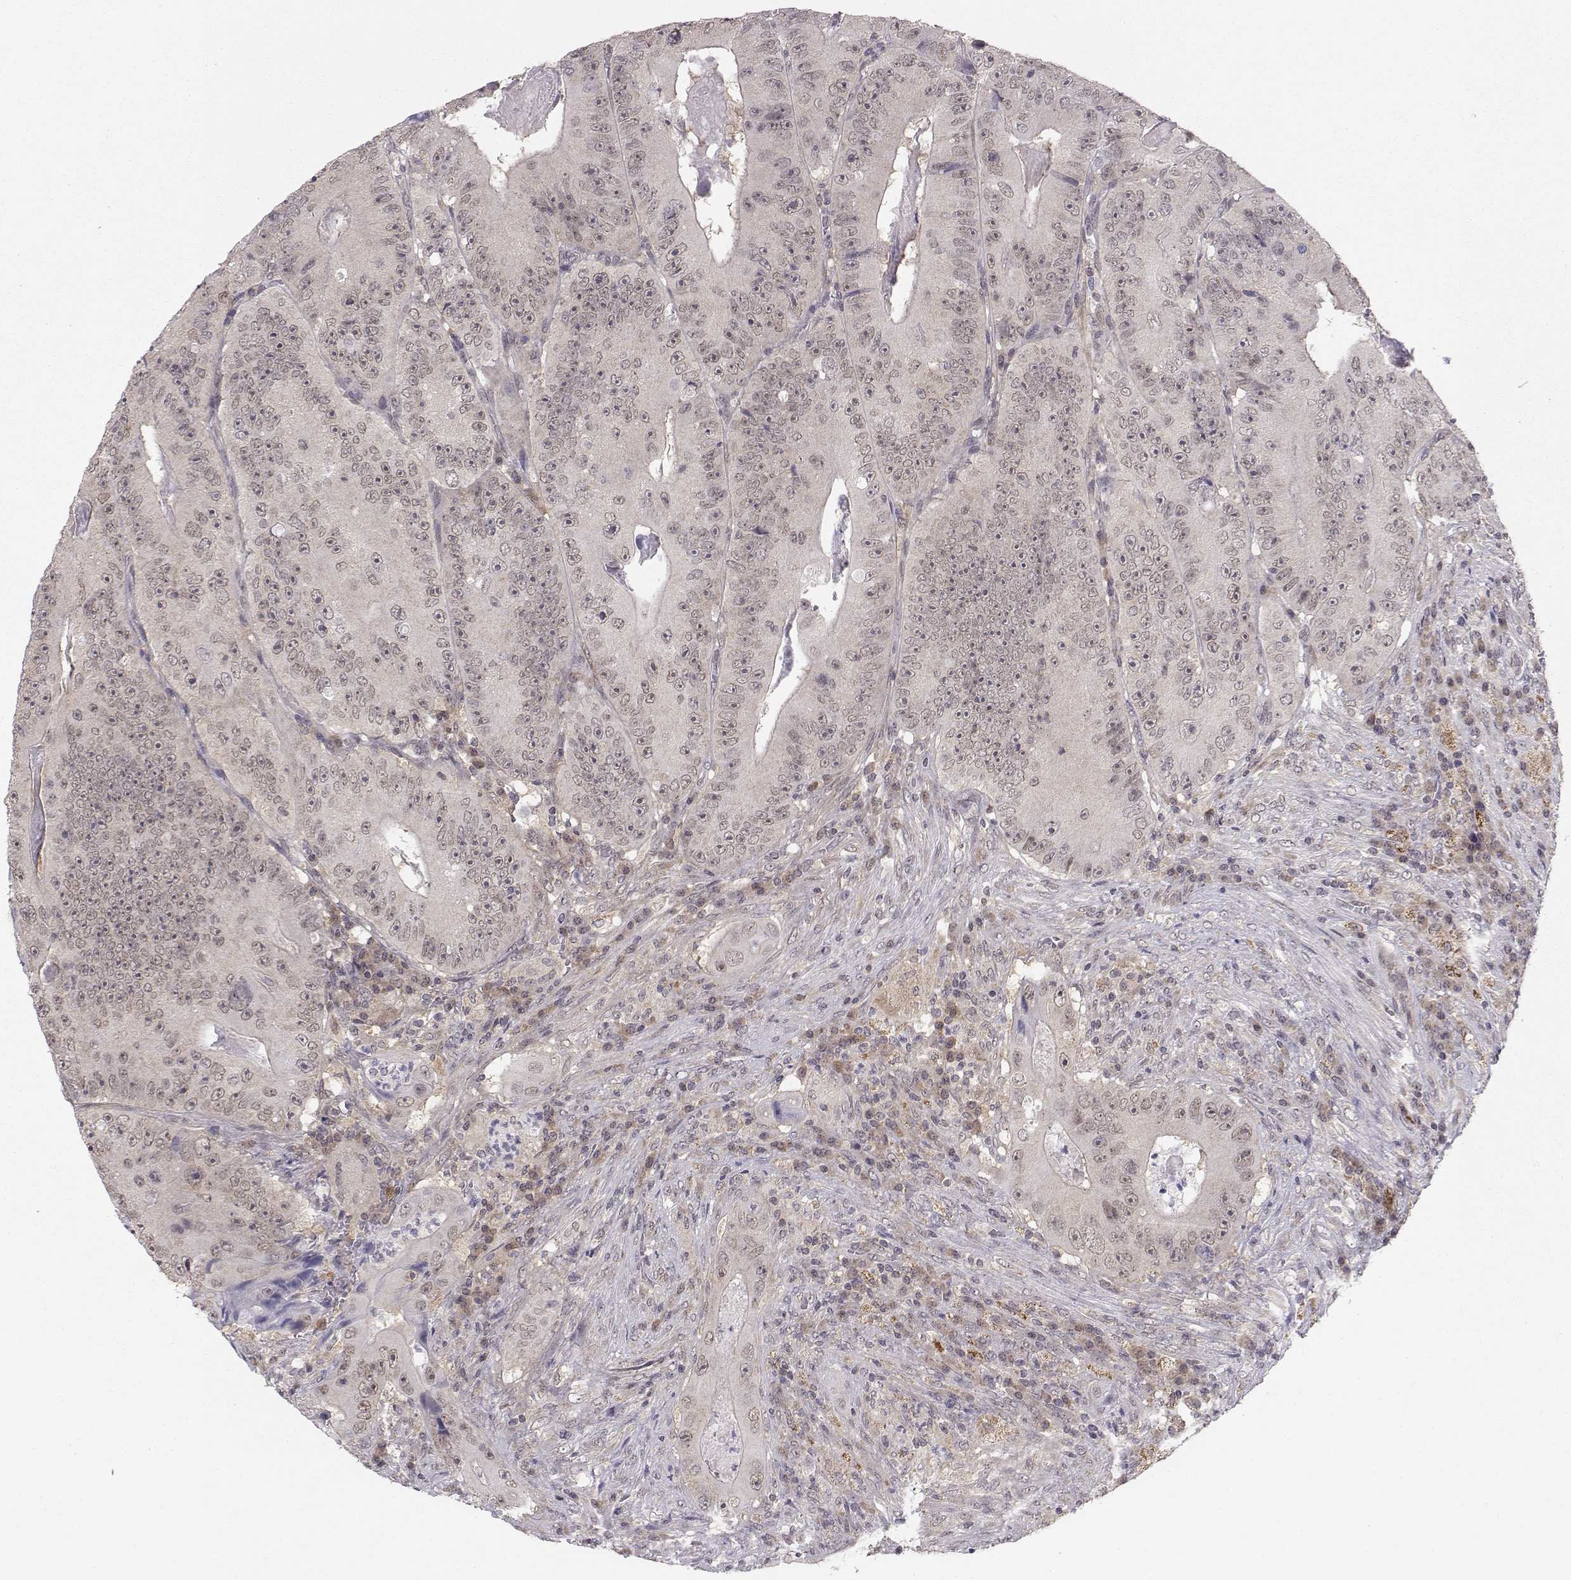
{"staining": {"intensity": "negative", "quantity": "none", "location": "none"}, "tissue": "colorectal cancer", "cell_type": "Tumor cells", "image_type": "cancer", "snomed": [{"axis": "morphology", "description": "Adenocarcinoma, NOS"}, {"axis": "topography", "description": "Colon"}], "caption": "Immunohistochemistry of colorectal adenocarcinoma shows no expression in tumor cells. Brightfield microscopy of IHC stained with DAB (3,3'-diaminobenzidine) (brown) and hematoxylin (blue), captured at high magnification.", "gene": "KIF13B", "patient": {"sex": "female", "age": 86}}